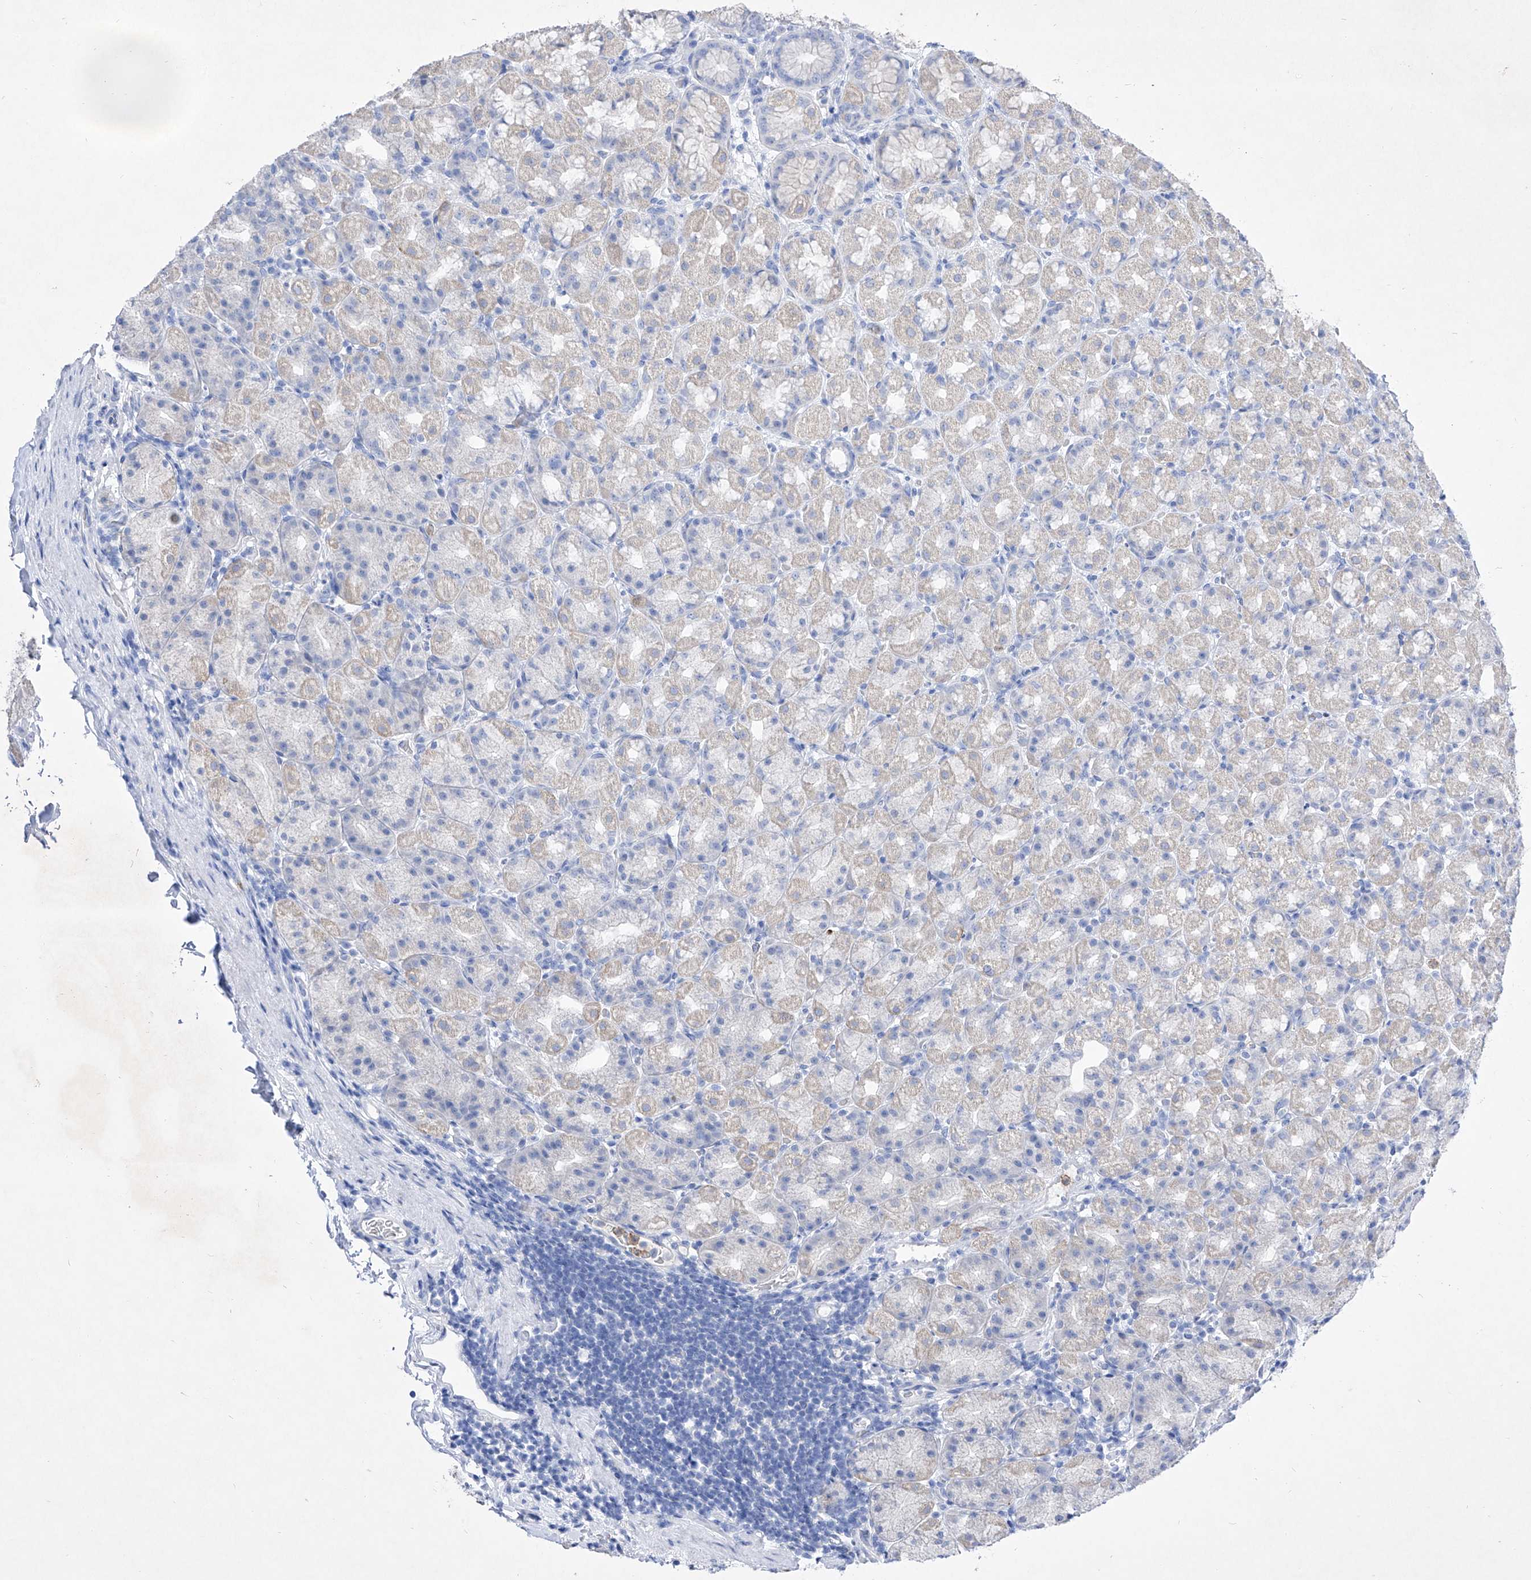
{"staining": {"intensity": "weak", "quantity": "<25%", "location": "cytoplasmic/membranous"}, "tissue": "stomach", "cell_type": "Glandular cells", "image_type": "normal", "snomed": [{"axis": "morphology", "description": "Normal tissue, NOS"}, {"axis": "topography", "description": "Stomach, upper"}], "caption": "Immunohistochemistry (IHC) histopathology image of unremarkable human stomach stained for a protein (brown), which reveals no positivity in glandular cells.", "gene": "TM7SF2", "patient": {"sex": "male", "age": 68}}